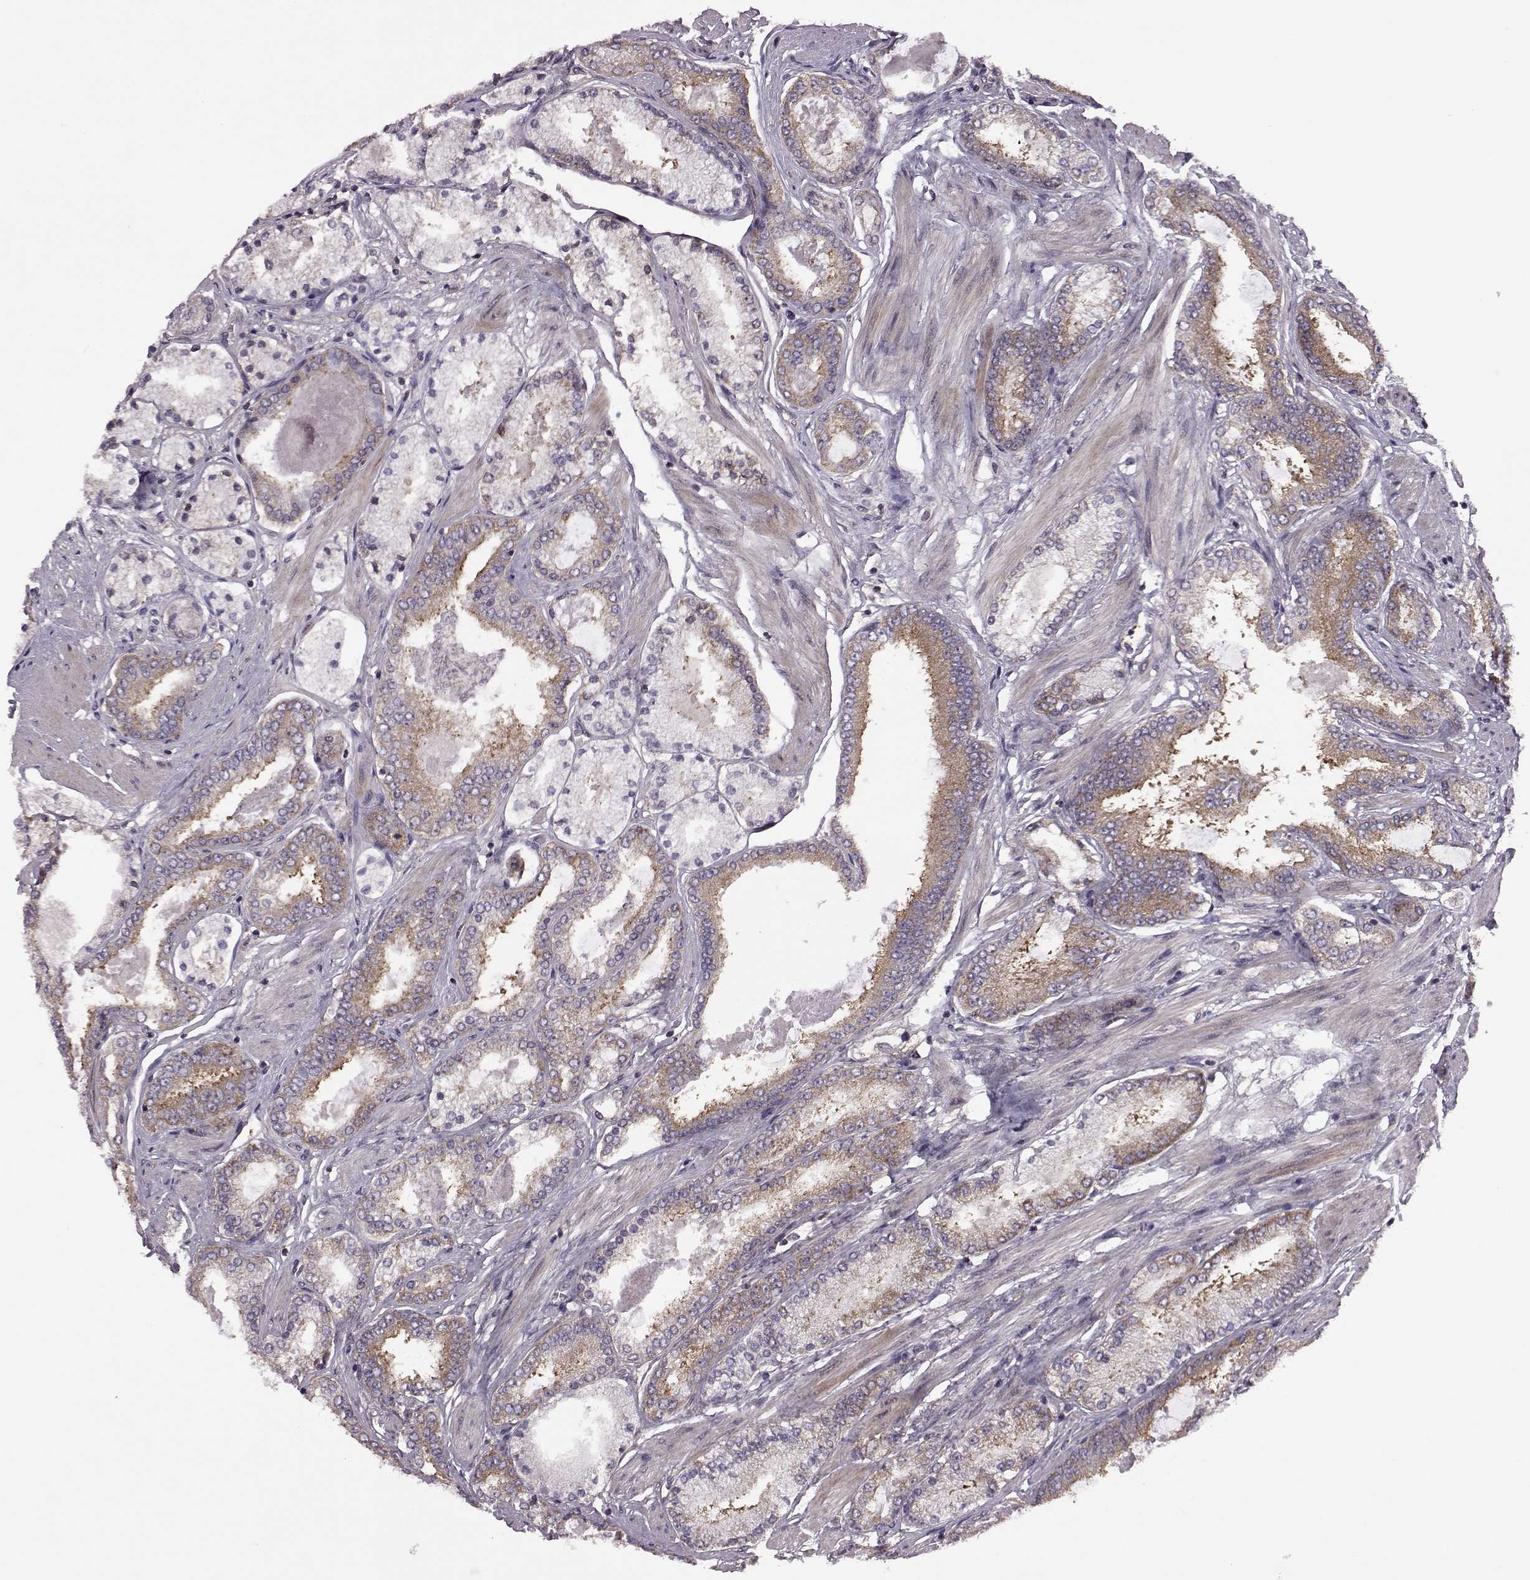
{"staining": {"intensity": "moderate", "quantity": ">75%", "location": "cytoplasmic/membranous"}, "tissue": "prostate cancer", "cell_type": "Tumor cells", "image_type": "cancer", "snomed": [{"axis": "morphology", "description": "Adenocarcinoma, High grade"}, {"axis": "topography", "description": "Prostate"}], "caption": "Prostate cancer (high-grade adenocarcinoma) stained for a protein (brown) displays moderate cytoplasmic/membranous positive staining in approximately >75% of tumor cells.", "gene": "URI1", "patient": {"sex": "male", "age": 63}}